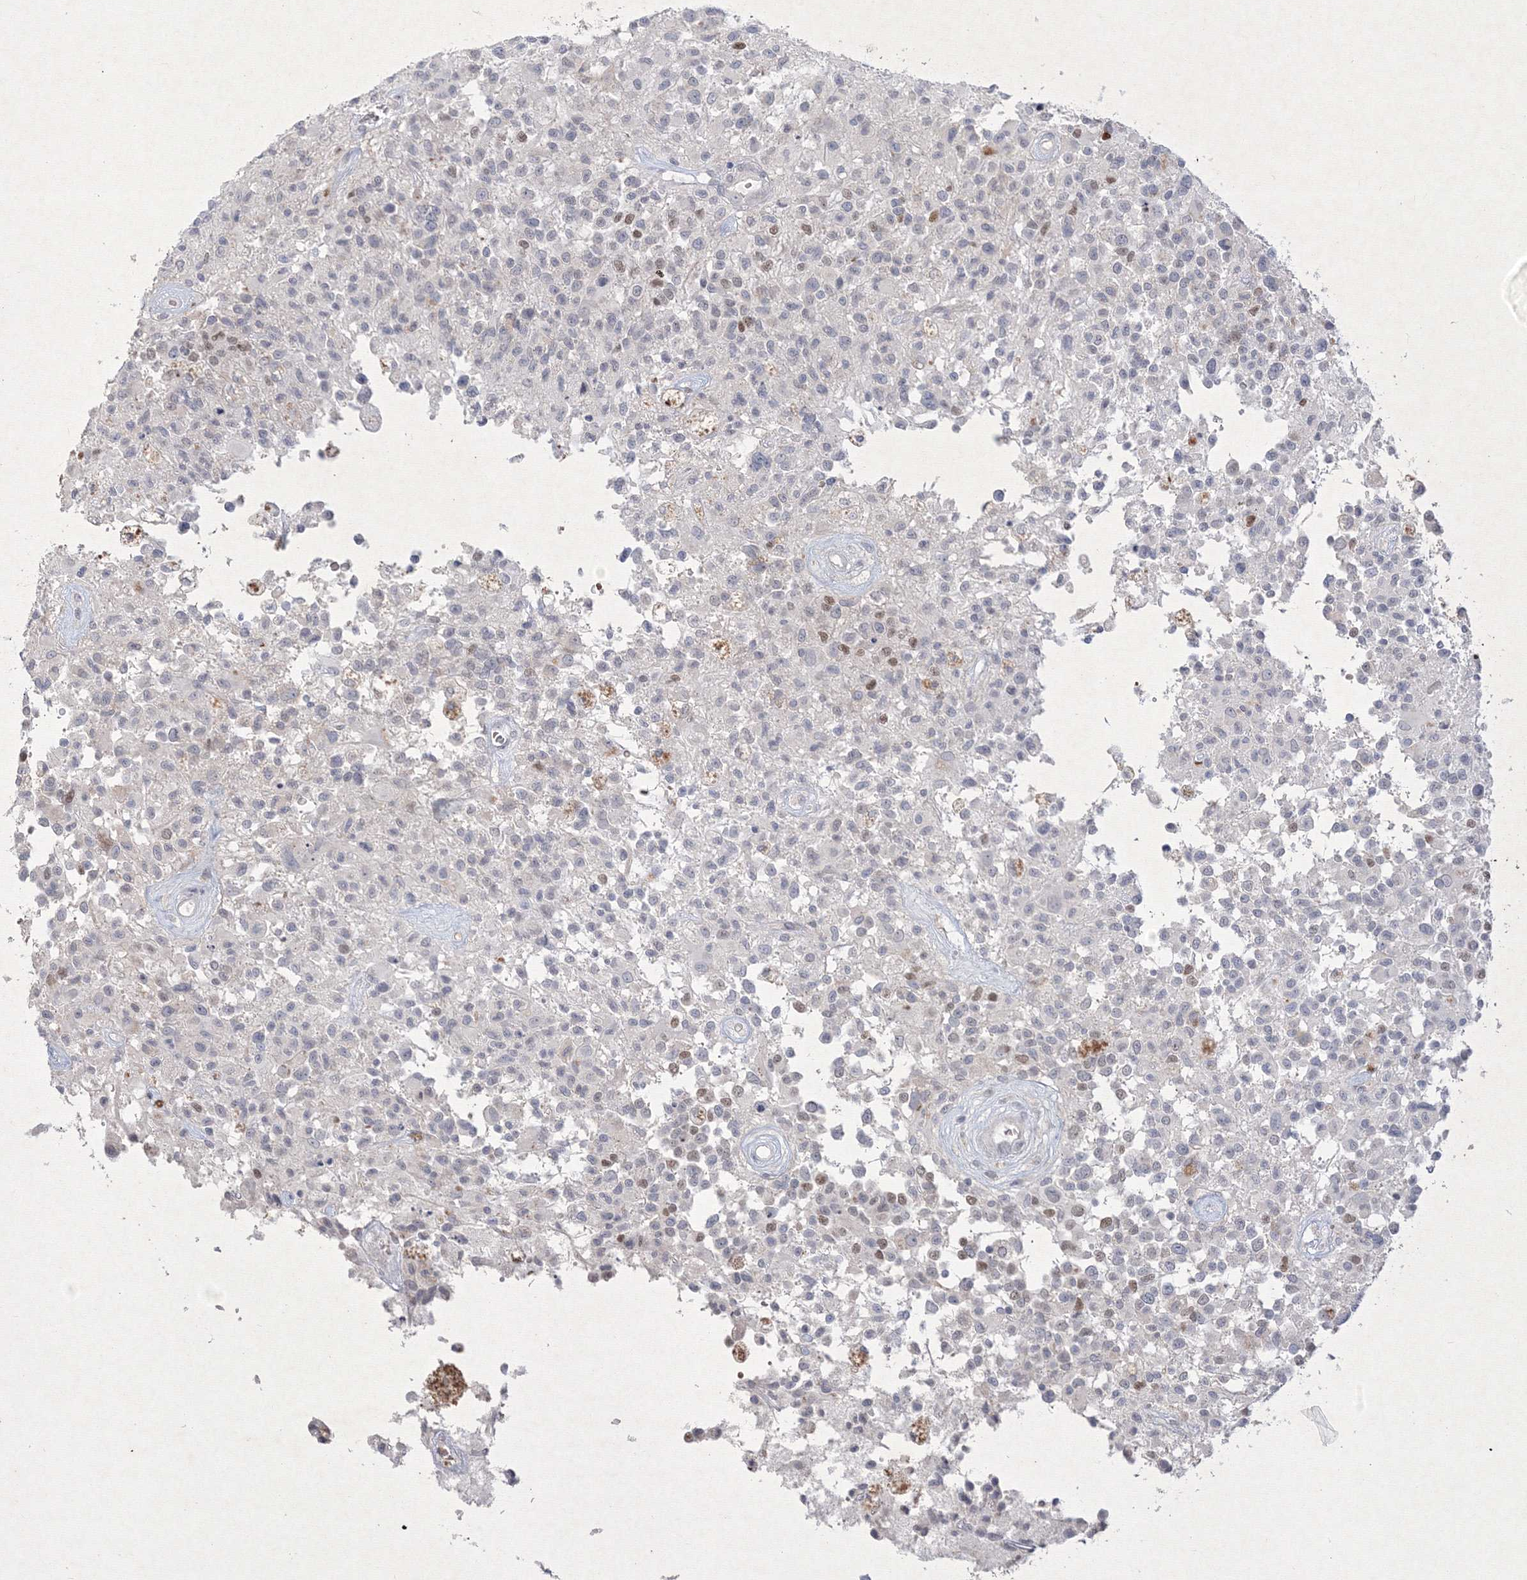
{"staining": {"intensity": "moderate", "quantity": "<25%", "location": "nuclear"}, "tissue": "glioma", "cell_type": "Tumor cells", "image_type": "cancer", "snomed": [{"axis": "morphology", "description": "Glioma, malignant, High grade"}, {"axis": "morphology", "description": "Glioblastoma, NOS"}, {"axis": "topography", "description": "Brain"}], "caption": "Glioma stained with a brown dye demonstrates moderate nuclear positive staining in about <25% of tumor cells.", "gene": "NXPE3", "patient": {"sex": "male", "age": 60}}